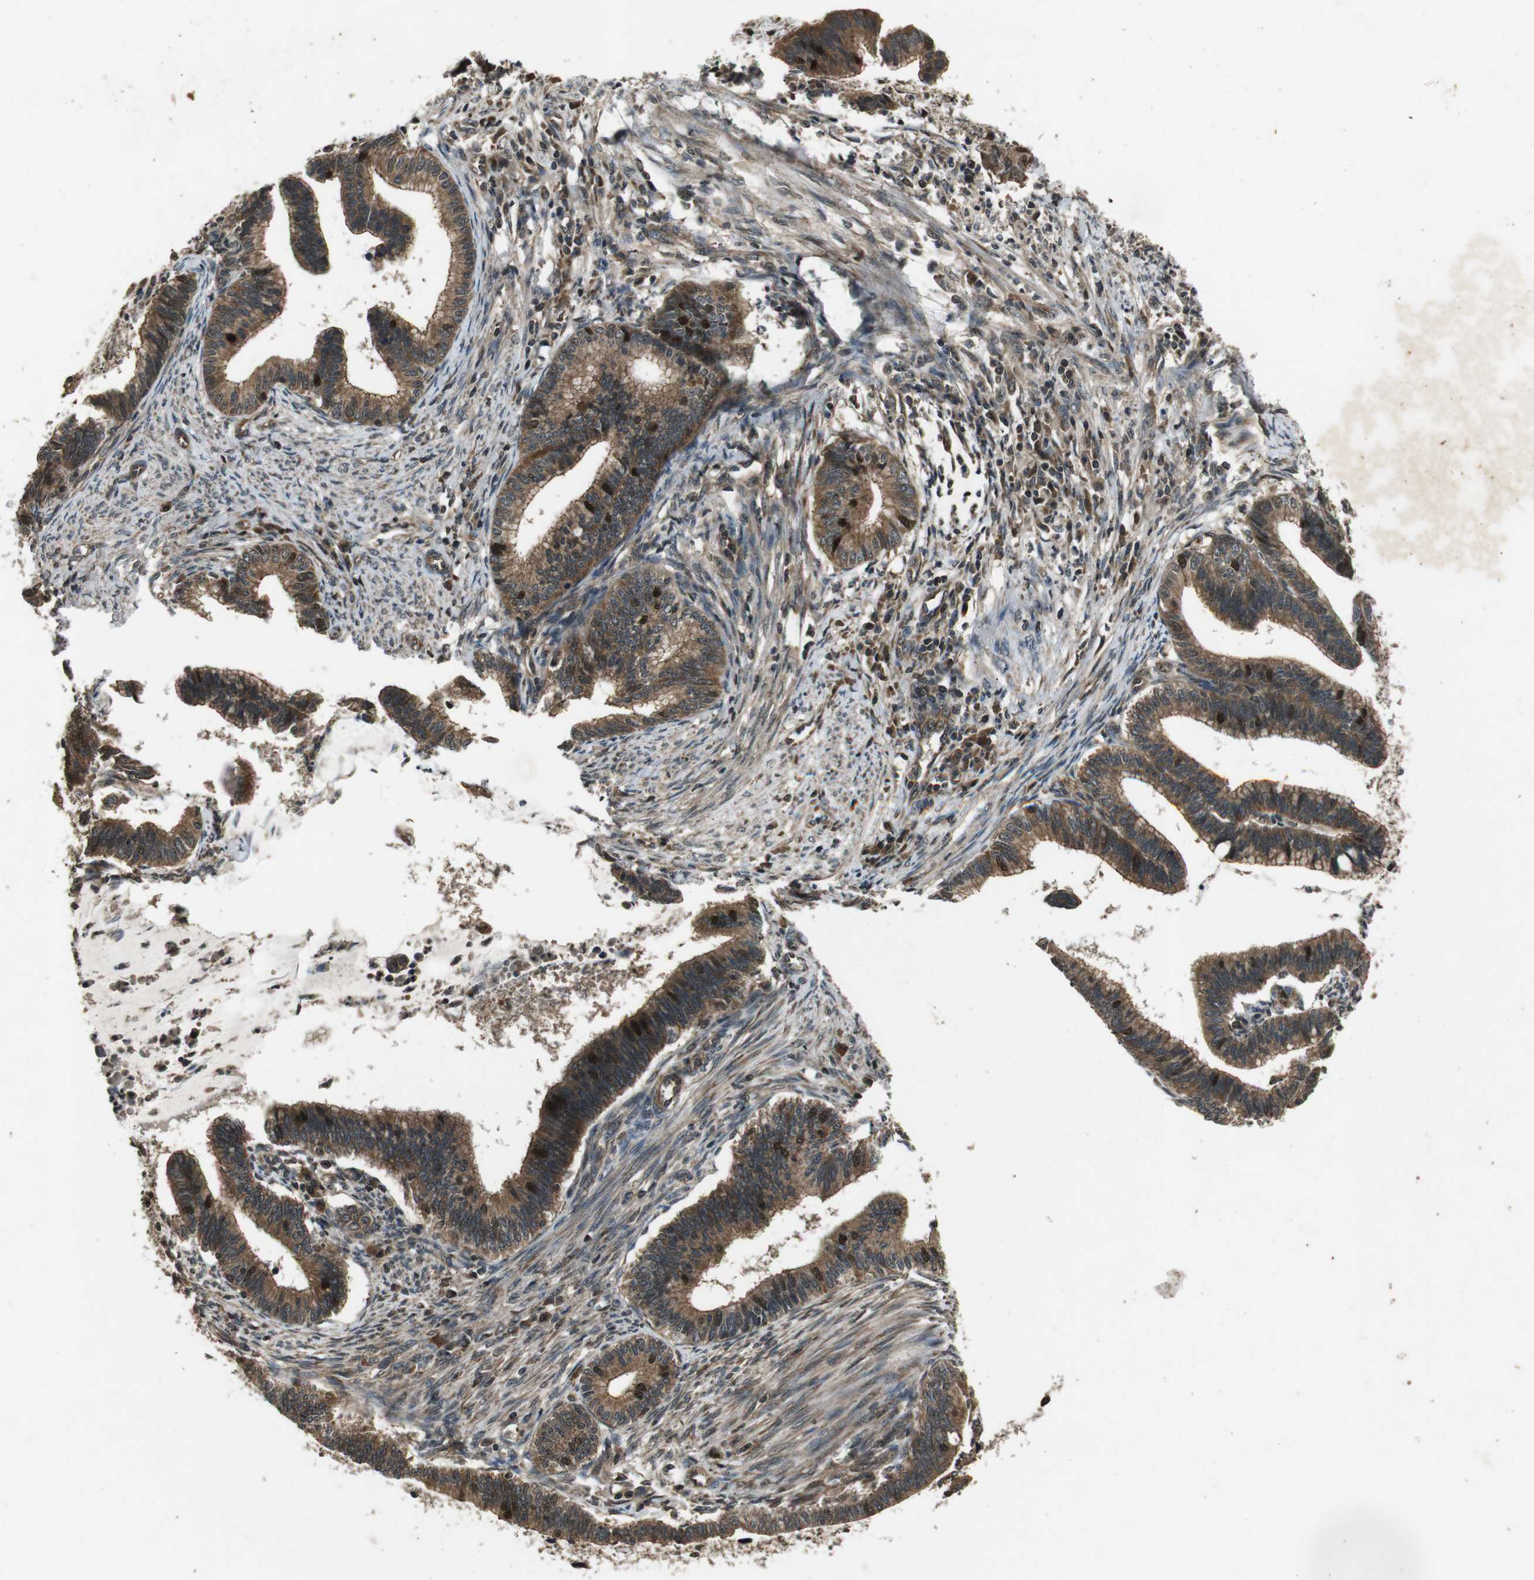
{"staining": {"intensity": "strong", "quantity": ">75%", "location": "cytoplasmic/membranous,nuclear"}, "tissue": "cervical cancer", "cell_type": "Tumor cells", "image_type": "cancer", "snomed": [{"axis": "morphology", "description": "Adenocarcinoma, NOS"}, {"axis": "topography", "description": "Cervix"}], "caption": "Cervical cancer stained with DAB (3,3'-diaminobenzidine) IHC displays high levels of strong cytoplasmic/membranous and nuclear positivity in approximately >75% of tumor cells. (Stains: DAB (3,3'-diaminobenzidine) in brown, nuclei in blue, Microscopy: brightfield microscopy at high magnification).", "gene": "PLK2", "patient": {"sex": "female", "age": 36}}